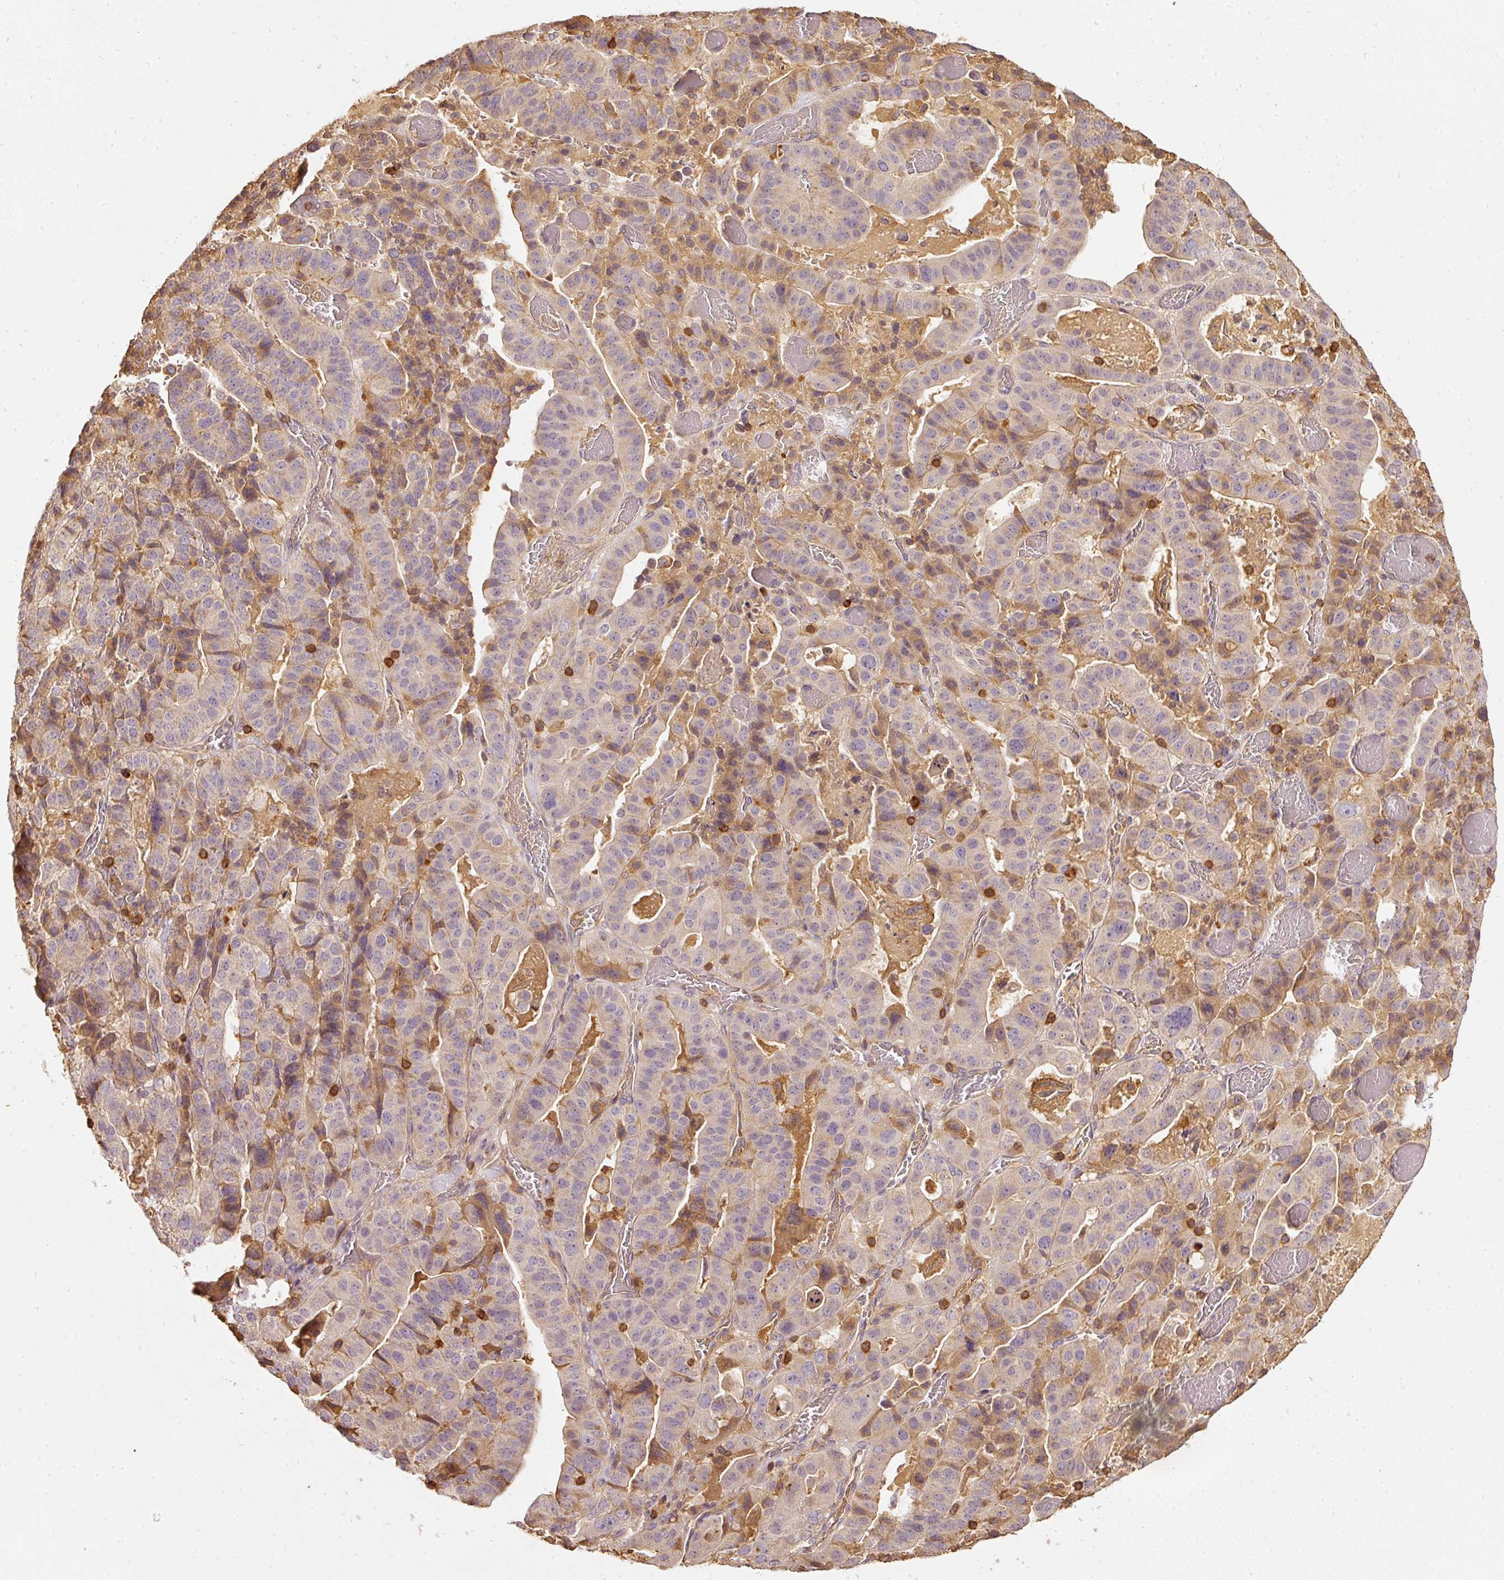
{"staining": {"intensity": "moderate", "quantity": "<25%", "location": "cytoplasmic/membranous"}, "tissue": "stomach cancer", "cell_type": "Tumor cells", "image_type": "cancer", "snomed": [{"axis": "morphology", "description": "Adenocarcinoma, NOS"}, {"axis": "topography", "description": "Stomach"}], "caption": "The histopathology image reveals staining of stomach cancer, revealing moderate cytoplasmic/membranous protein staining (brown color) within tumor cells. (DAB IHC, brown staining for protein, blue staining for nuclei).", "gene": "EVL", "patient": {"sex": "male", "age": 48}}